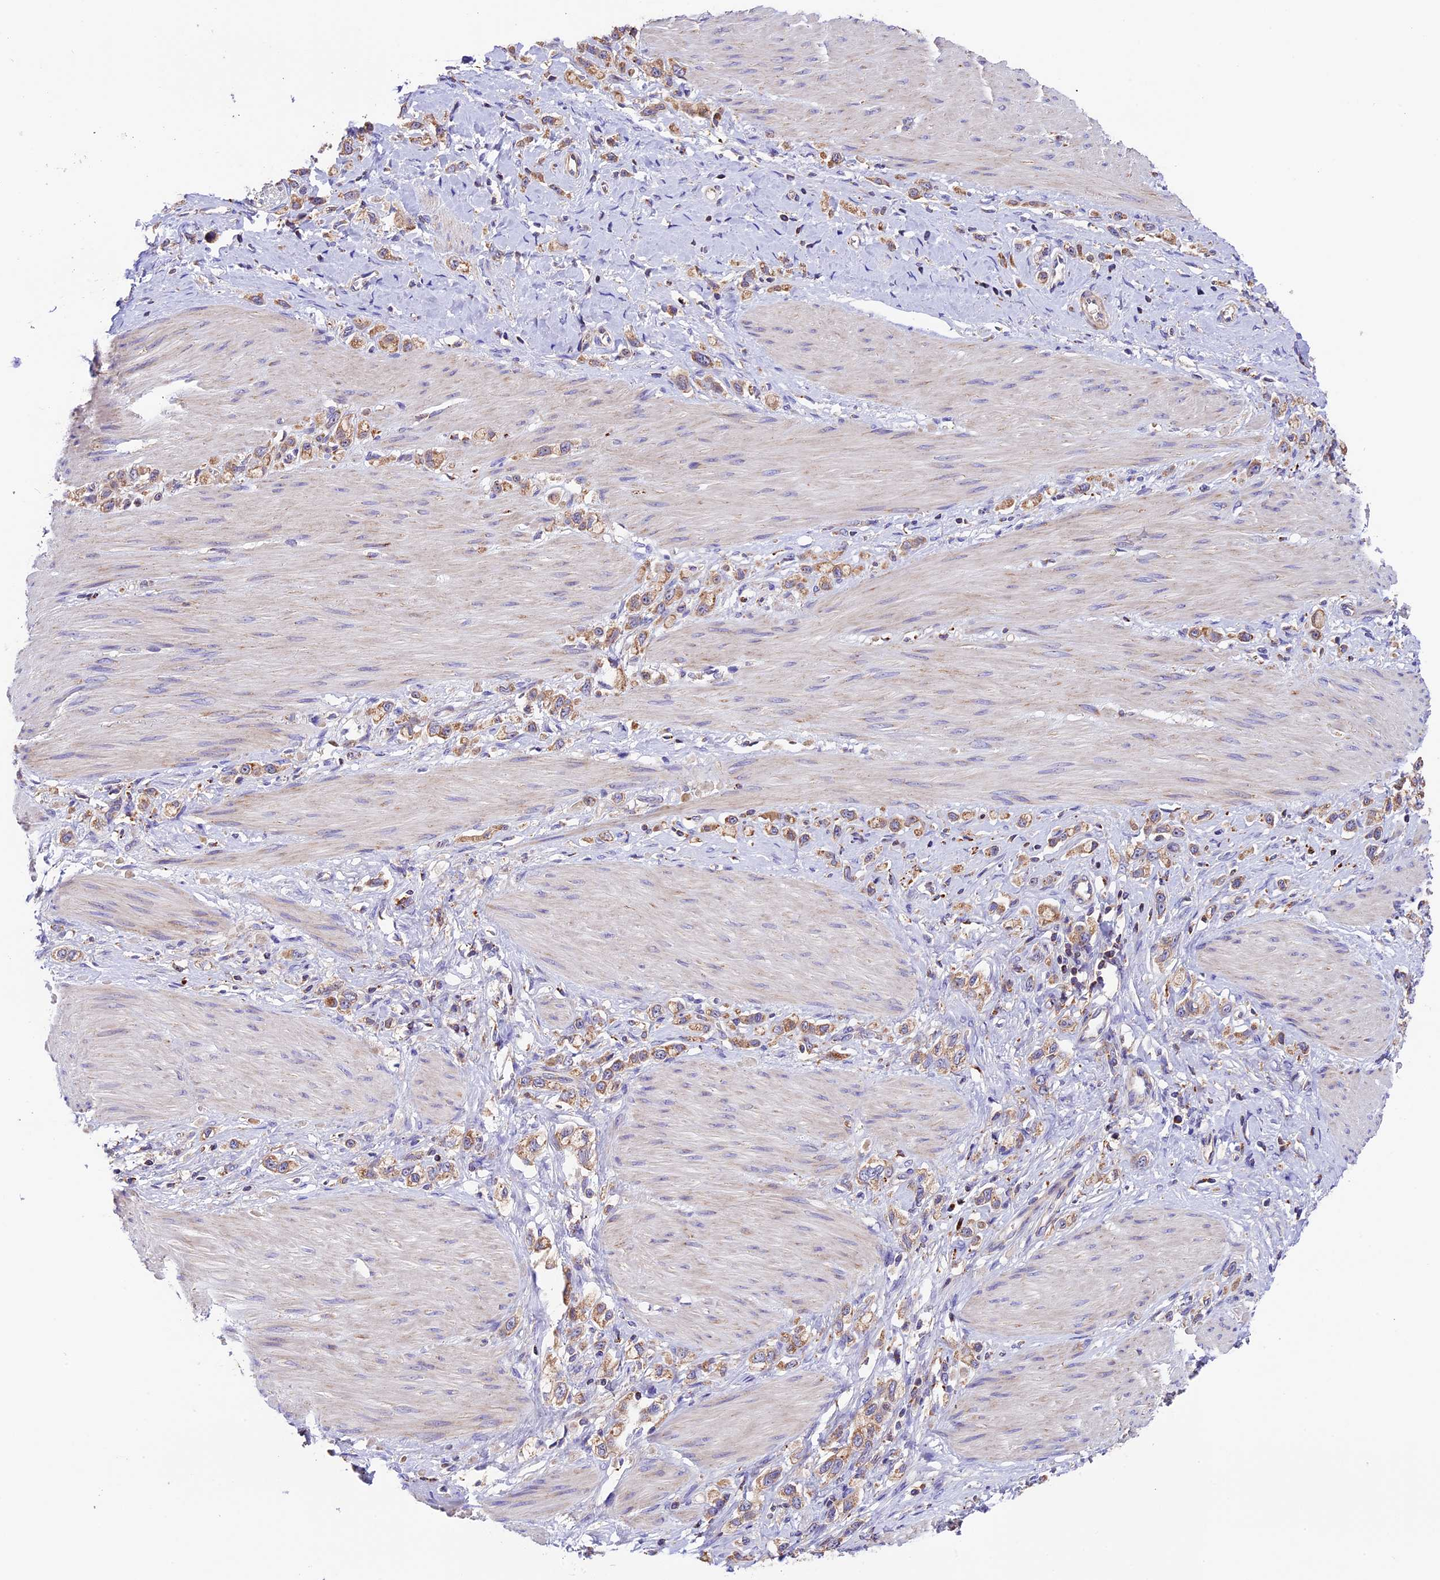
{"staining": {"intensity": "moderate", "quantity": ">75%", "location": "cytoplasmic/membranous"}, "tissue": "stomach cancer", "cell_type": "Tumor cells", "image_type": "cancer", "snomed": [{"axis": "morphology", "description": "Adenocarcinoma, NOS"}, {"axis": "topography", "description": "Stomach"}], "caption": "Protein positivity by immunohistochemistry displays moderate cytoplasmic/membranous positivity in about >75% of tumor cells in stomach cancer.", "gene": "METTL22", "patient": {"sex": "female", "age": 65}}